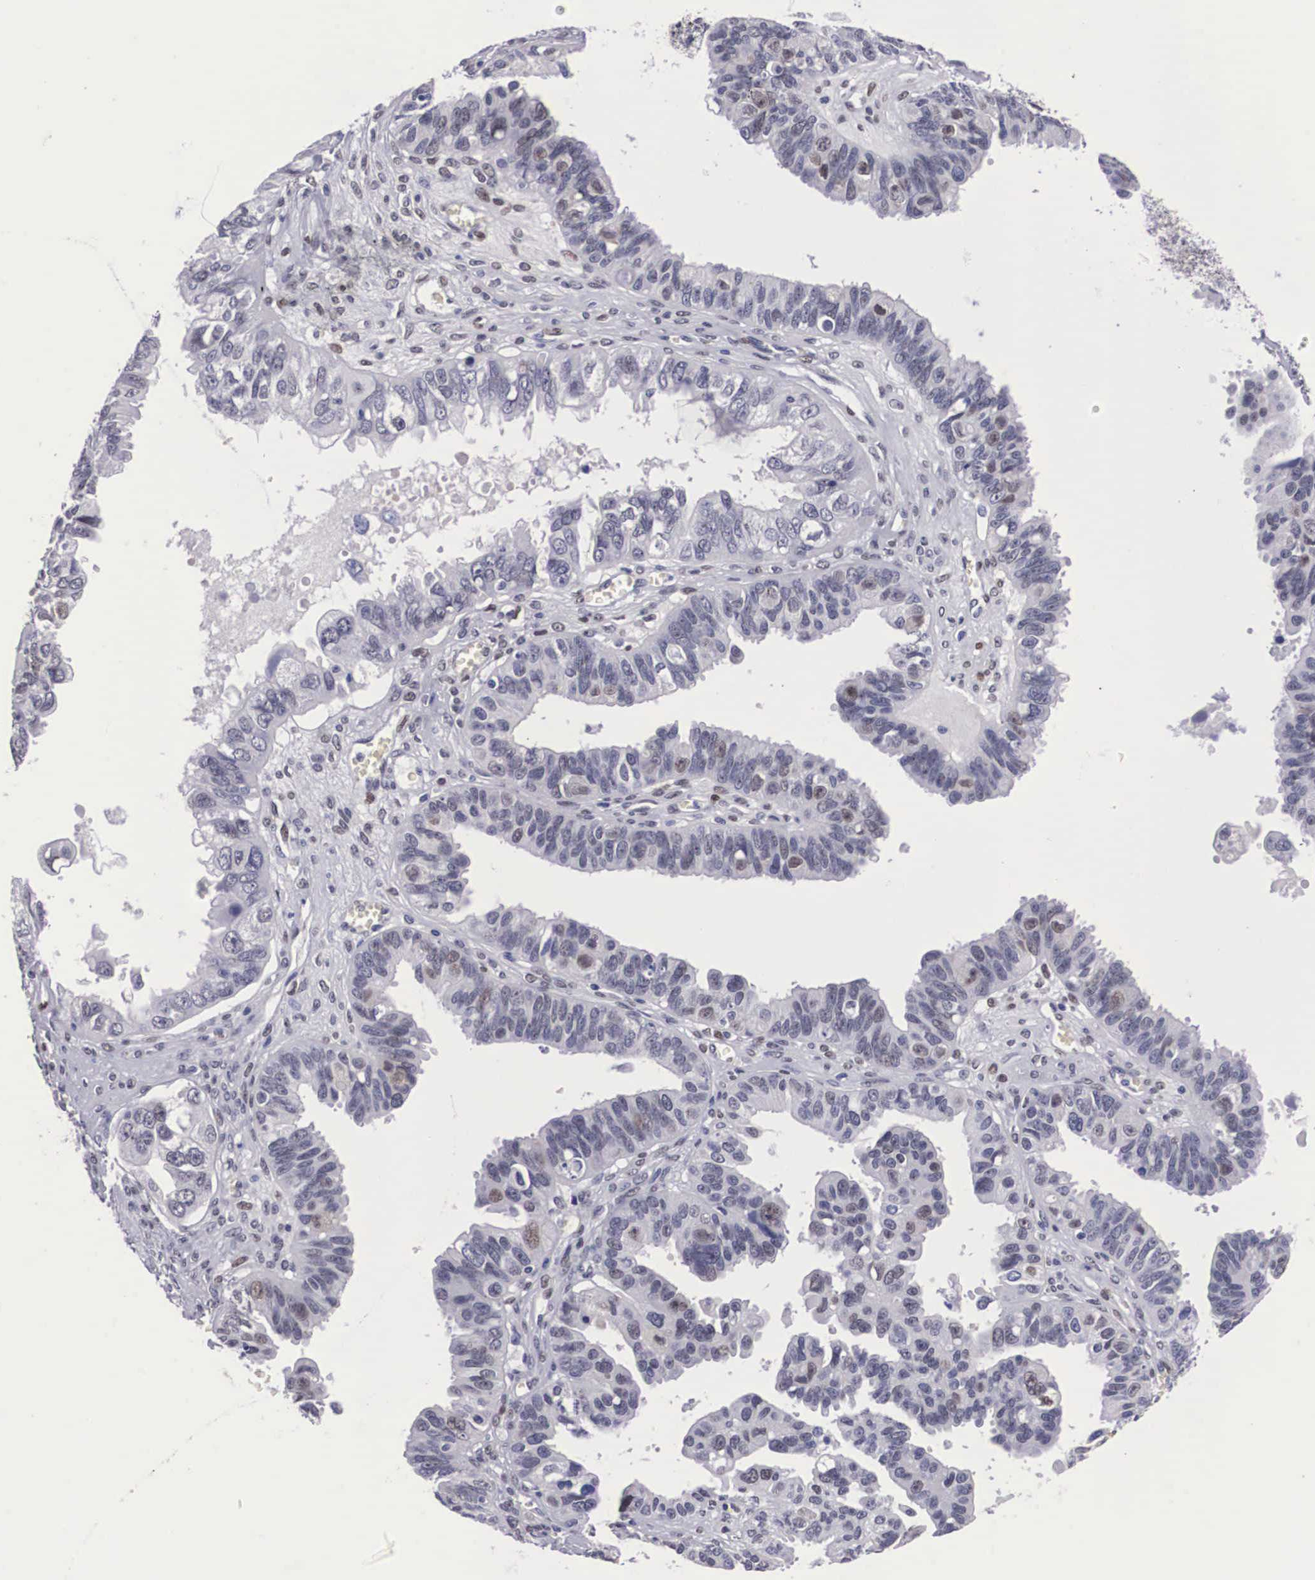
{"staining": {"intensity": "moderate", "quantity": "<25%", "location": "nuclear"}, "tissue": "ovarian cancer", "cell_type": "Tumor cells", "image_type": "cancer", "snomed": [{"axis": "morphology", "description": "Carcinoma, endometroid"}, {"axis": "topography", "description": "Ovary"}], "caption": "Immunohistochemical staining of human endometroid carcinoma (ovarian) displays moderate nuclear protein expression in about <25% of tumor cells.", "gene": "KHDRBS3", "patient": {"sex": "female", "age": 85}}